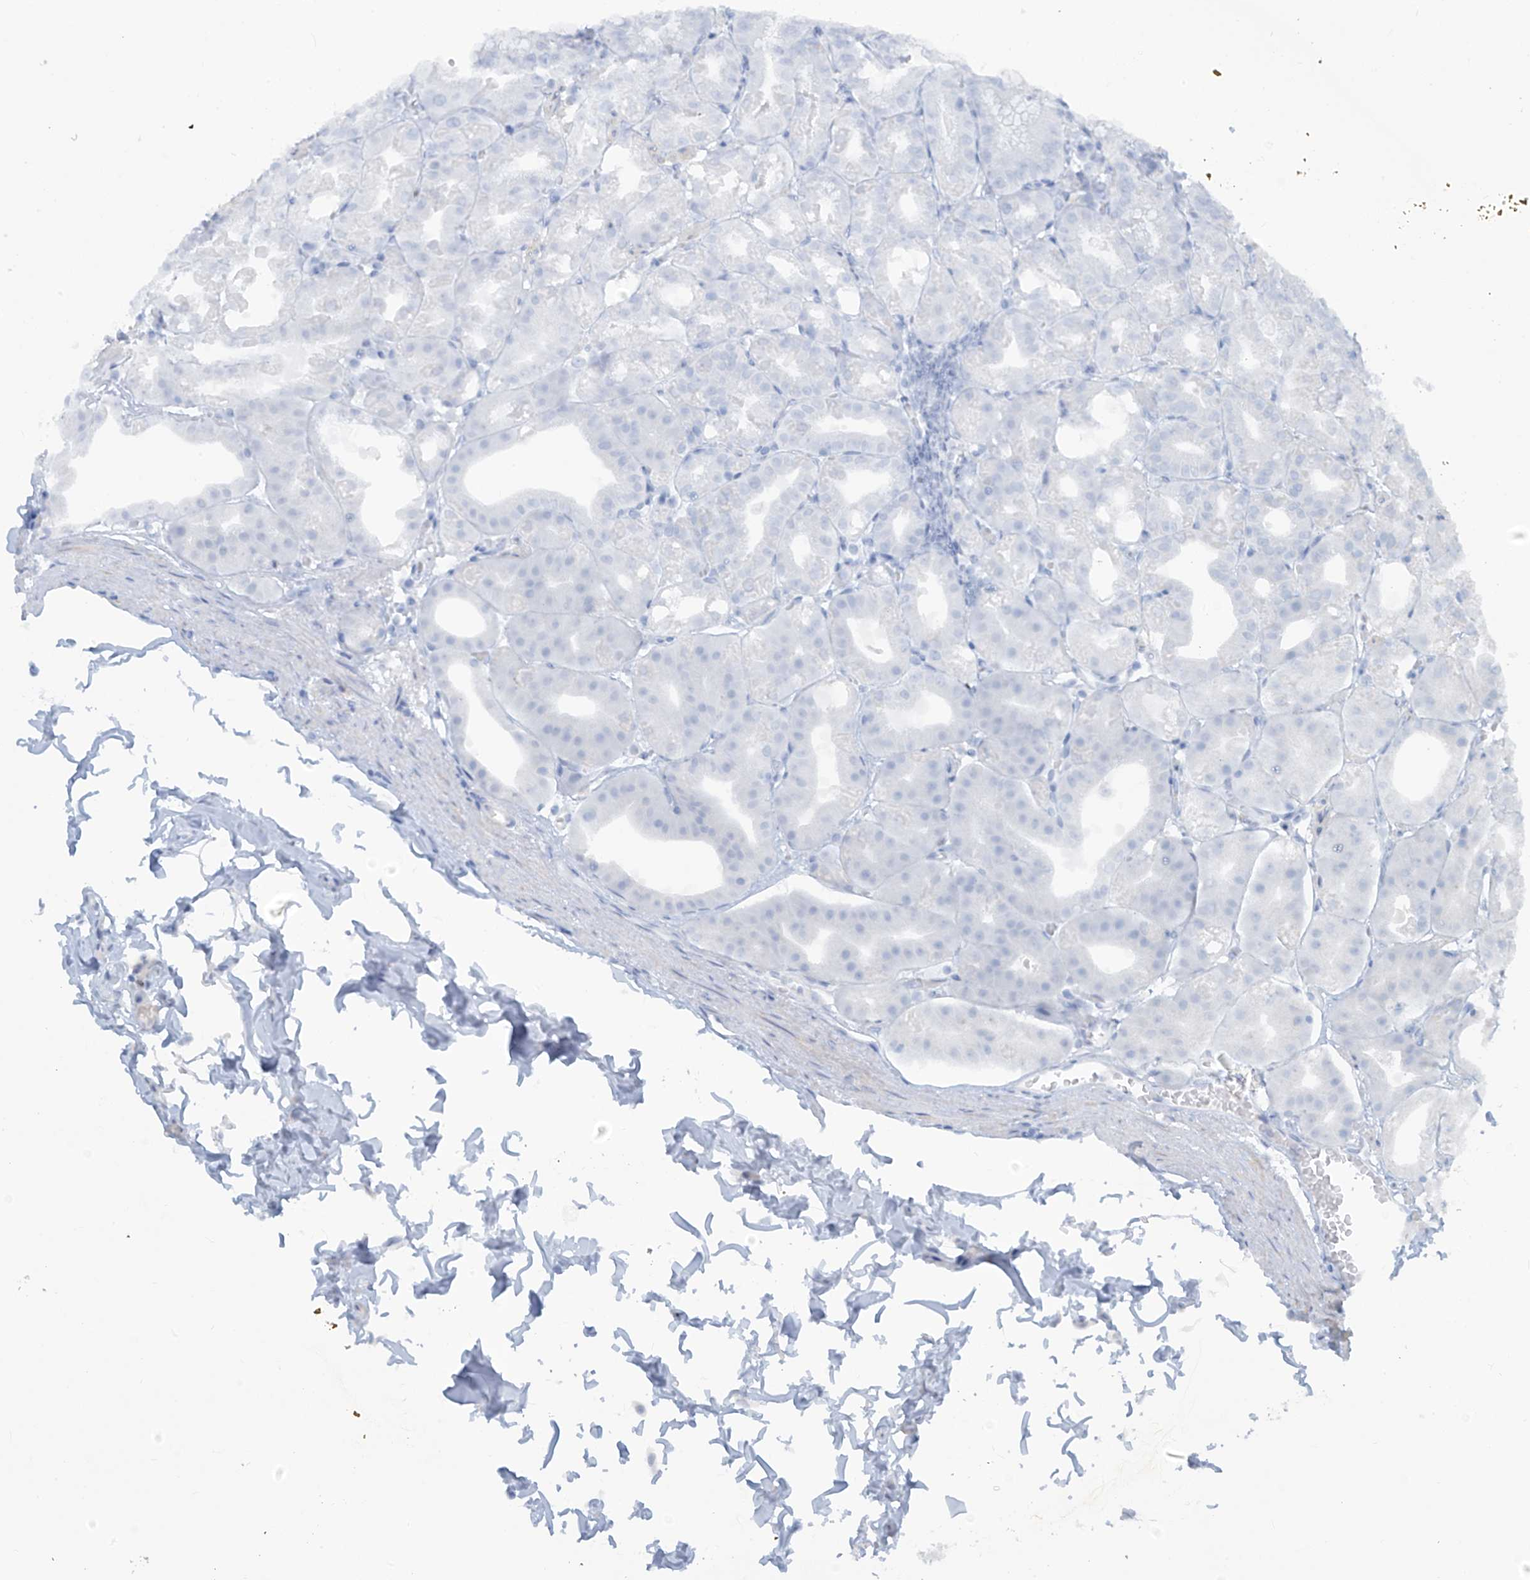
{"staining": {"intensity": "weak", "quantity": "<25%", "location": "nuclear"}, "tissue": "stomach", "cell_type": "Glandular cells", "image_type": "normal", "snomed": [{"axis": "morphology", "description": "Normal tissue, NOS"}, {"axis": "topography", "description": "Stomach, lower"}], "caption": "Immunohistochemistry (IHC) micrograph of unremarkable human stomach stained for a protein (brown), which shows no staining in glandular cells.", "gene": "METAP1D", "patient": {"sex": "male", "age": 71}}